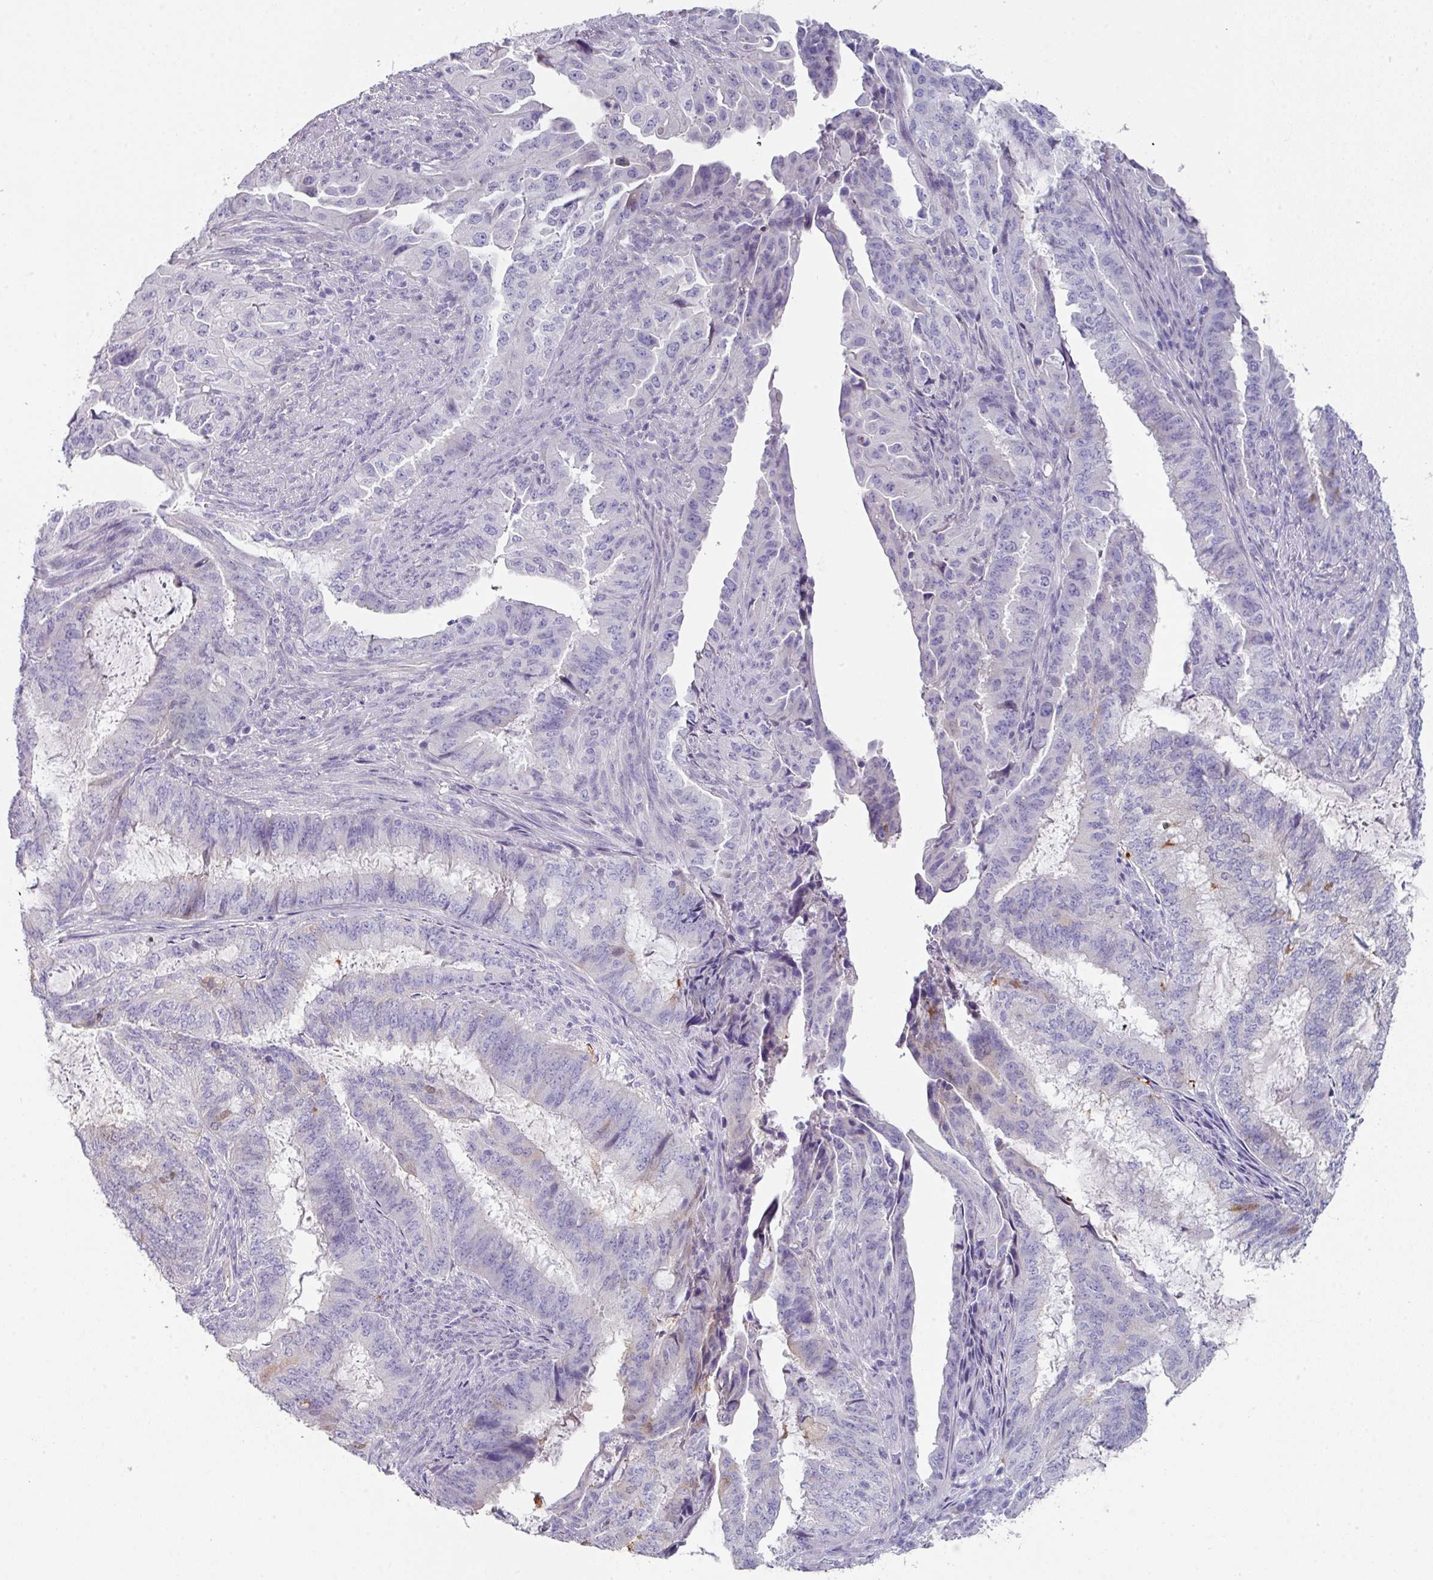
{"staining": {"intensity": "negative", "quantity": "none", "location": "none"}, "tissue": "endometrial cancer", "cell_type": "Tumor cells", "image_type": "cancer", "snomed": [{"axis": "morphology", "description": "Adenocarcinoma, NOS"}, {"axis": "topography", "description": "Endometrium"}], "caption": "Photomicrograph shows no protein staining in tumor cells of endometrial cancer tissue.", "gene": "DEFB115", "patient": {"sex": "female", "age": 51}}